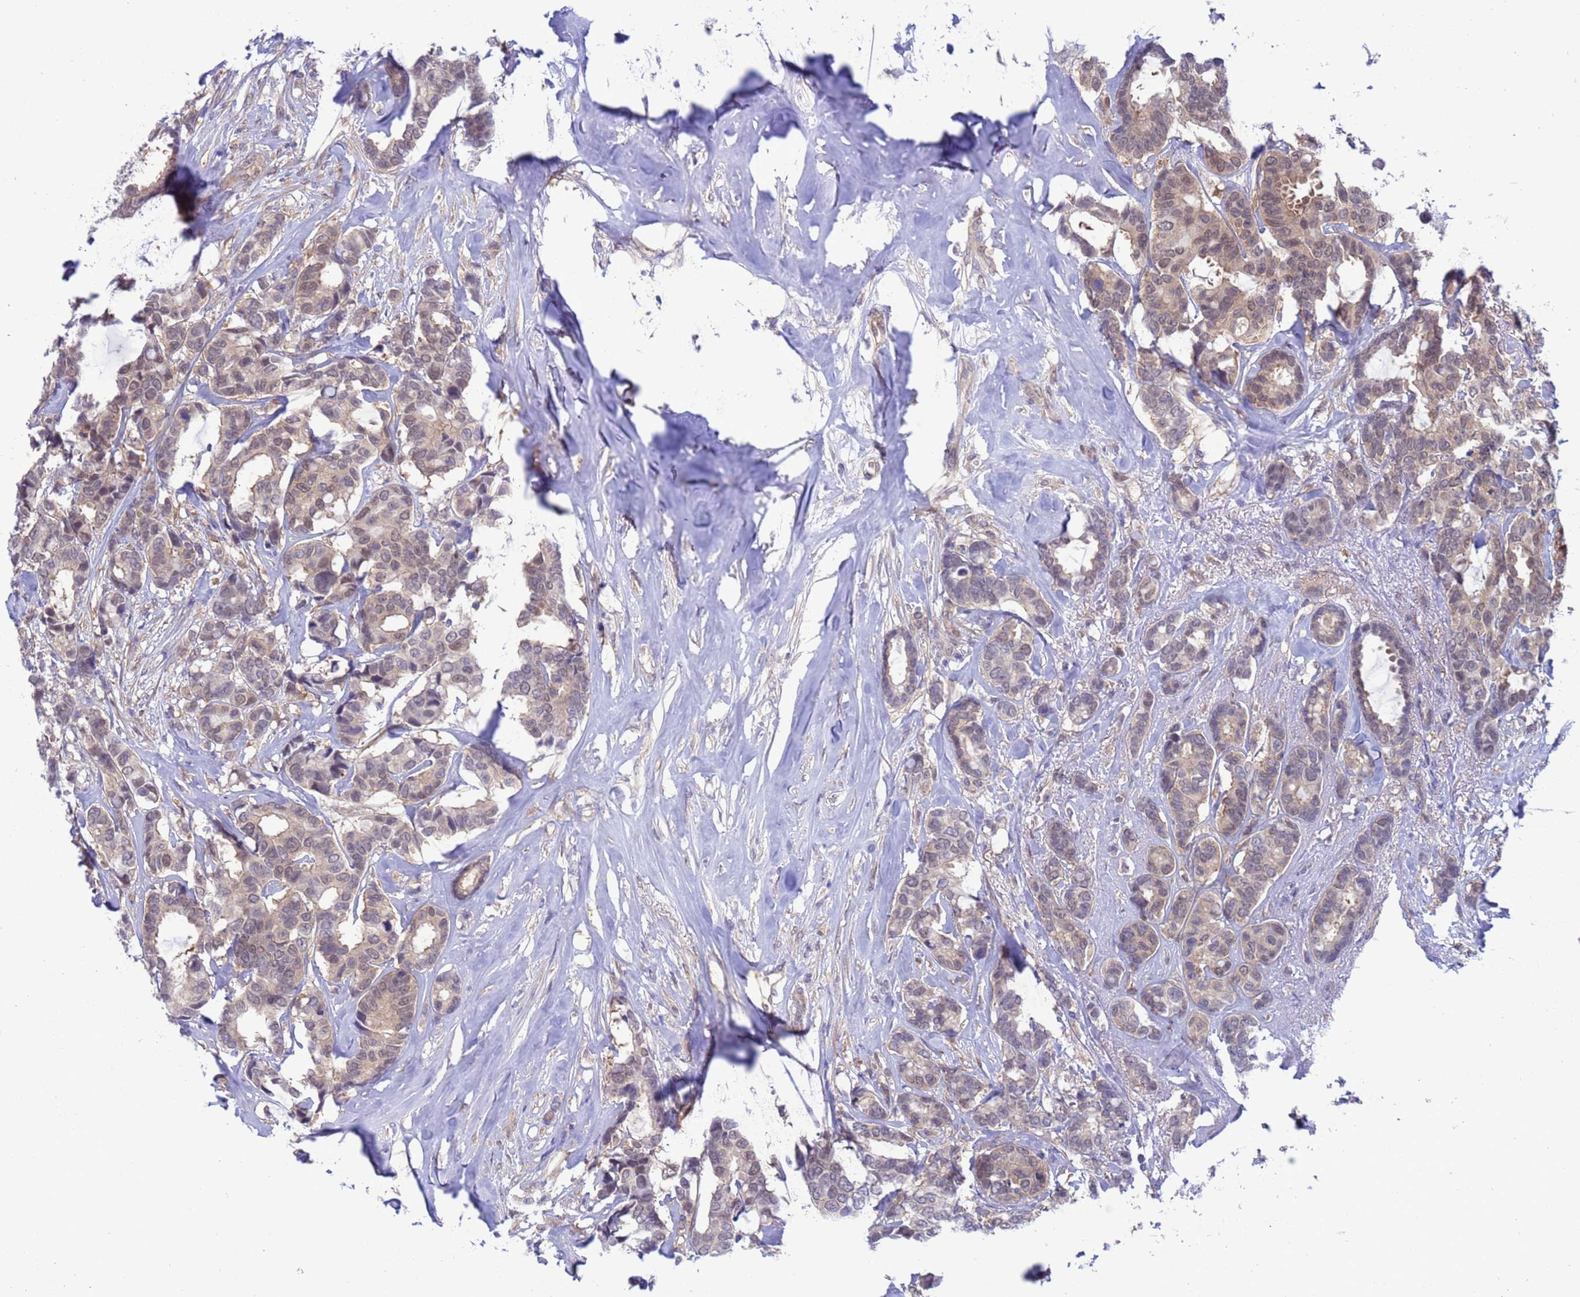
{"staining": {"intensity": "weak", "quantity": ">75%", "location": "cytoplasmic/membranous,nuclear"}, "tissue": "breast cancer", "cell_type": "Tumor cells", "image_type": "cancer", "snomed": [{"axis": "morphology", "description": "Duct carcinoma"}, {"axis": "topography", "description": "Breast"}], "caption": "Immunohistochemistry (IHC) of breast cancer shows low levels of weak cytoplasmic/membranous and nuclear positivity in approximately >75% of tumor cells.", "gene": "ZNF461", "patient": {"sex": "female", "age": 87}}